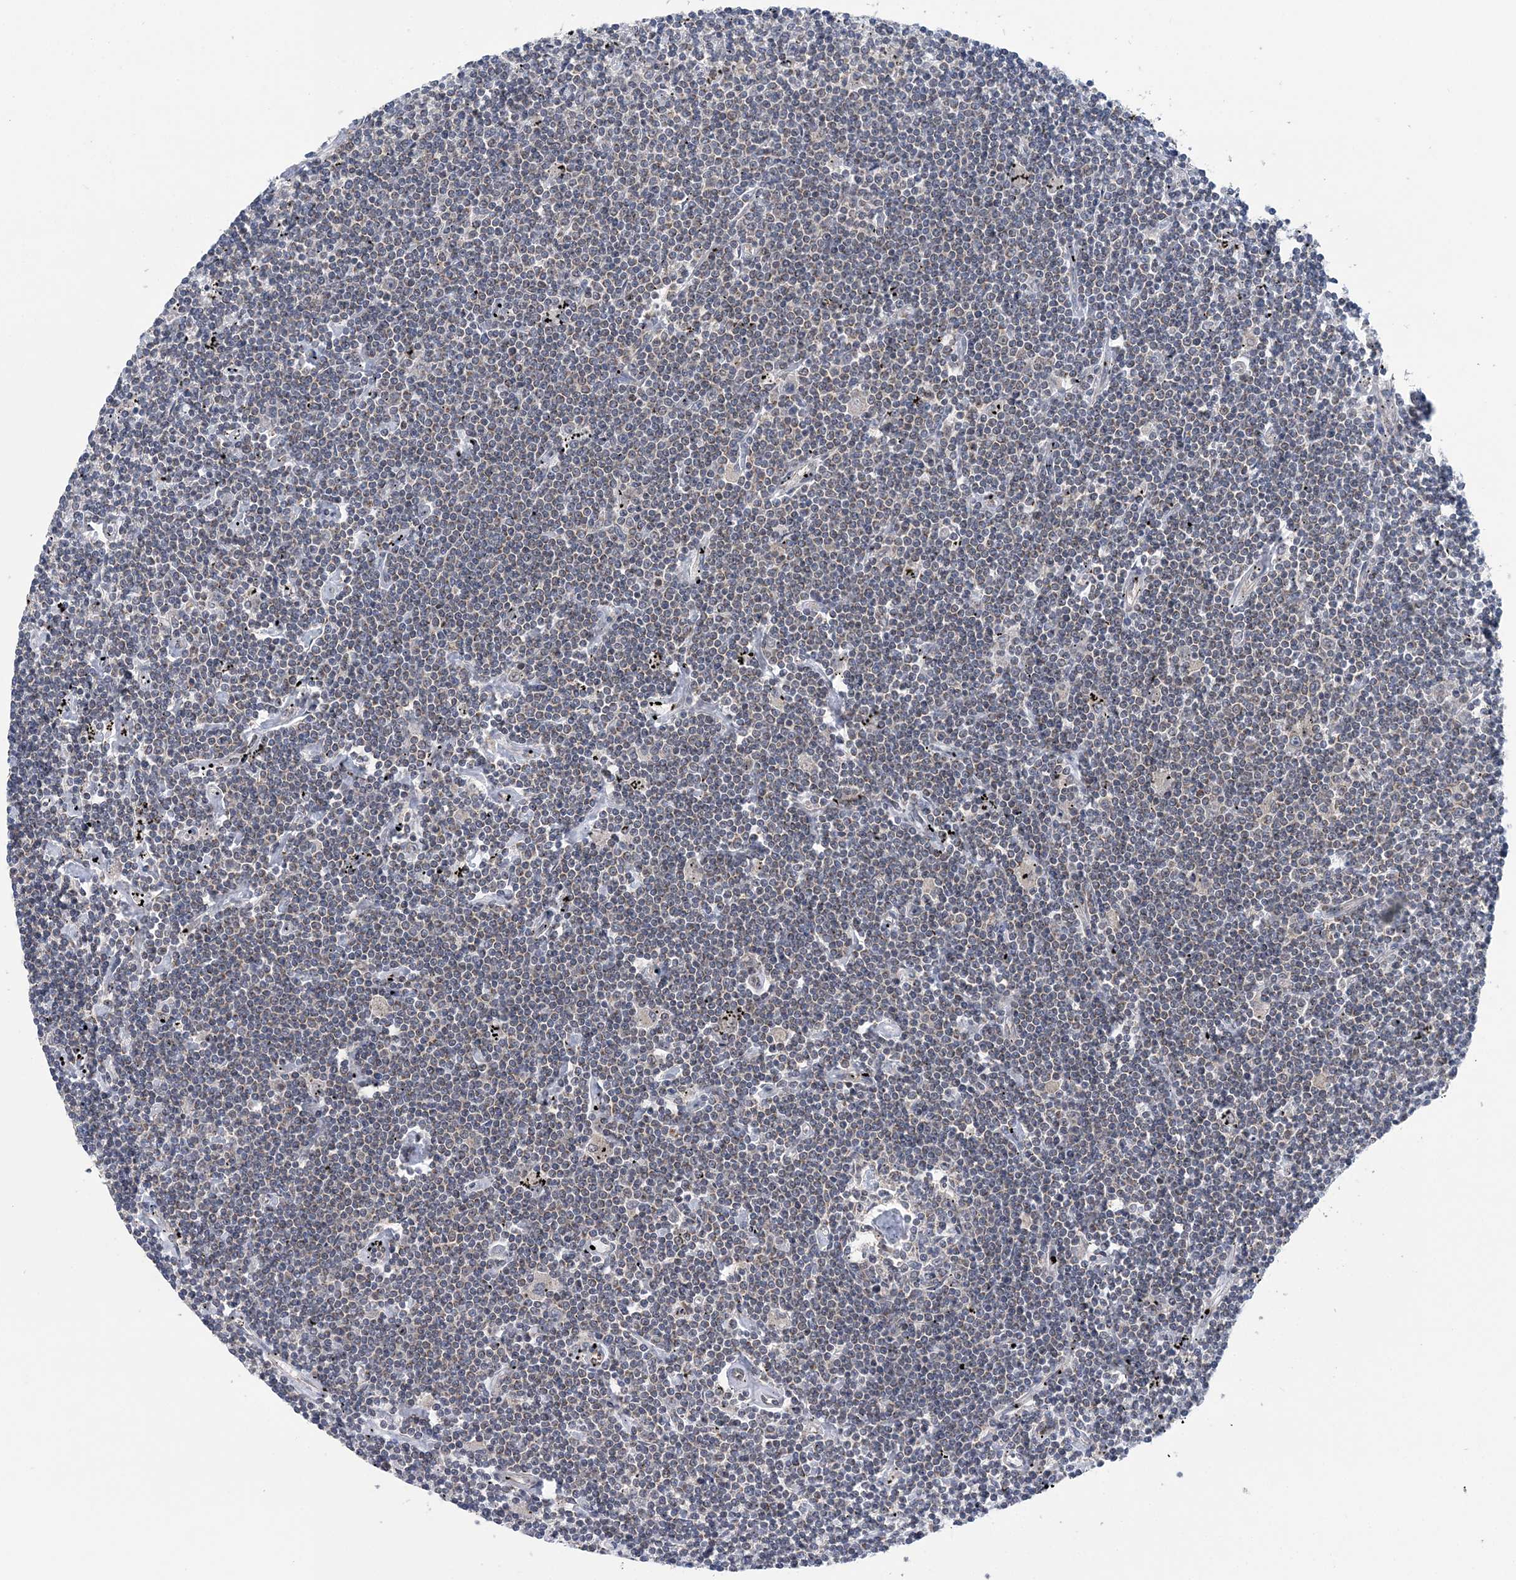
{"staining": {"intensity": "negative", "quantity": "none", "location": "none"}, "tissue": "lymphoma", "cell_type": "Tumor cells", "image_type": "cancer", "snomed": [{"axis": "morphology", "description": "Malignant lymphoma, non-Hodgkin's type, Low grade"}, {"axis": "topography", "description": "Spleen"}], "caption": "Immunohistochemistry (IHC) of human lymphoma demonstrates no expression in tumor cells.", "gene": "COPE", "patient": {"sex": "male", "age": 76}}